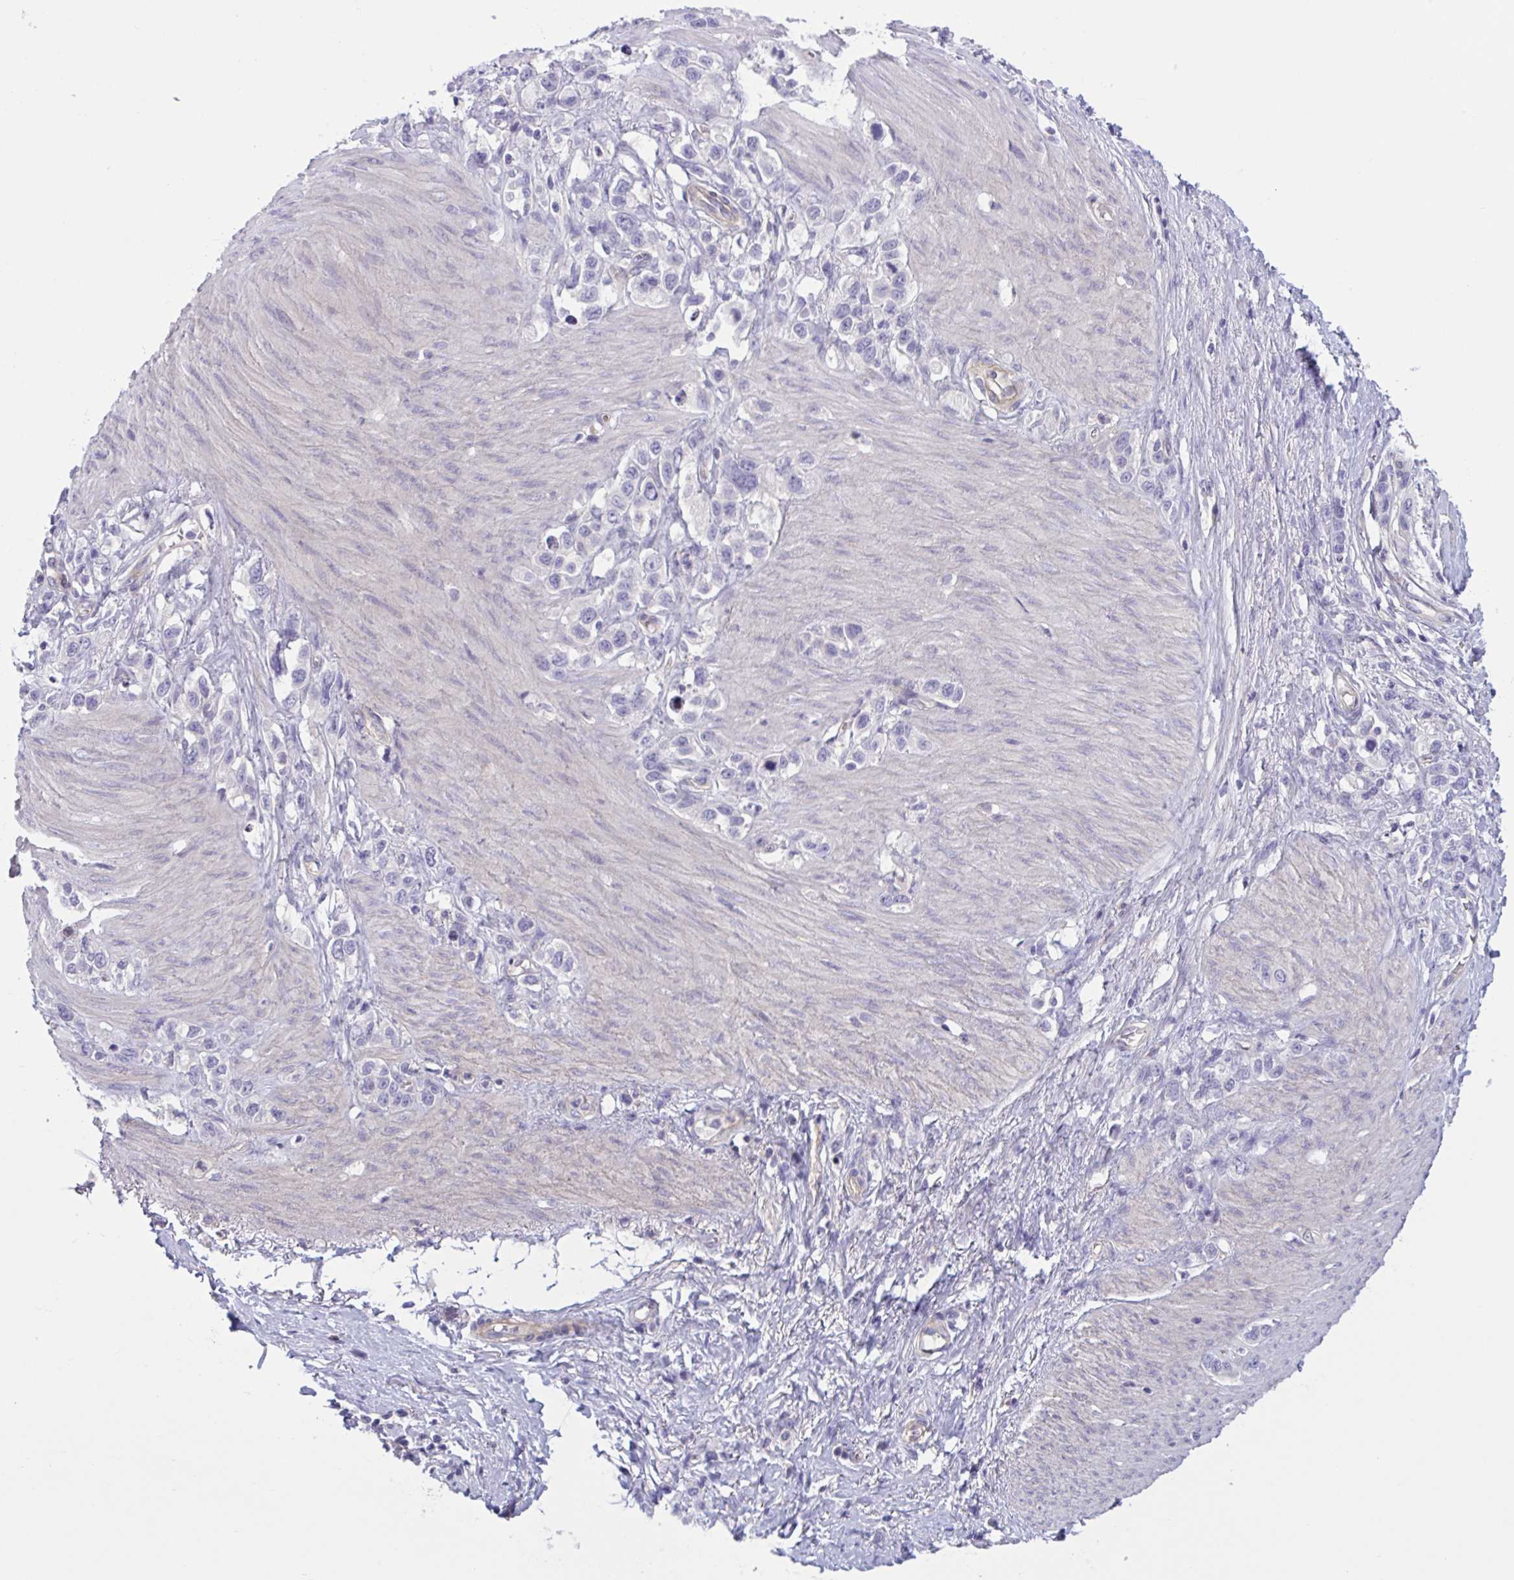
{"staining": {"intensity": "negative", "quantity": "none", "location": "none"}, "tissue": "stomach cancer", "cell_type": "Tumor cells", "image_type": "cancer", "snomed": [{"axis": "morphology", "description": "Adenocarcinoma, NOS"}, {"axis": "topography", "description": "Stomach"}], "caption": "Tumor cells are negative for protein expression in human stomach cancer (adenocarcinoma).", "gene": "TTC7B", "patient": {"sex": "female", "age": 65}}